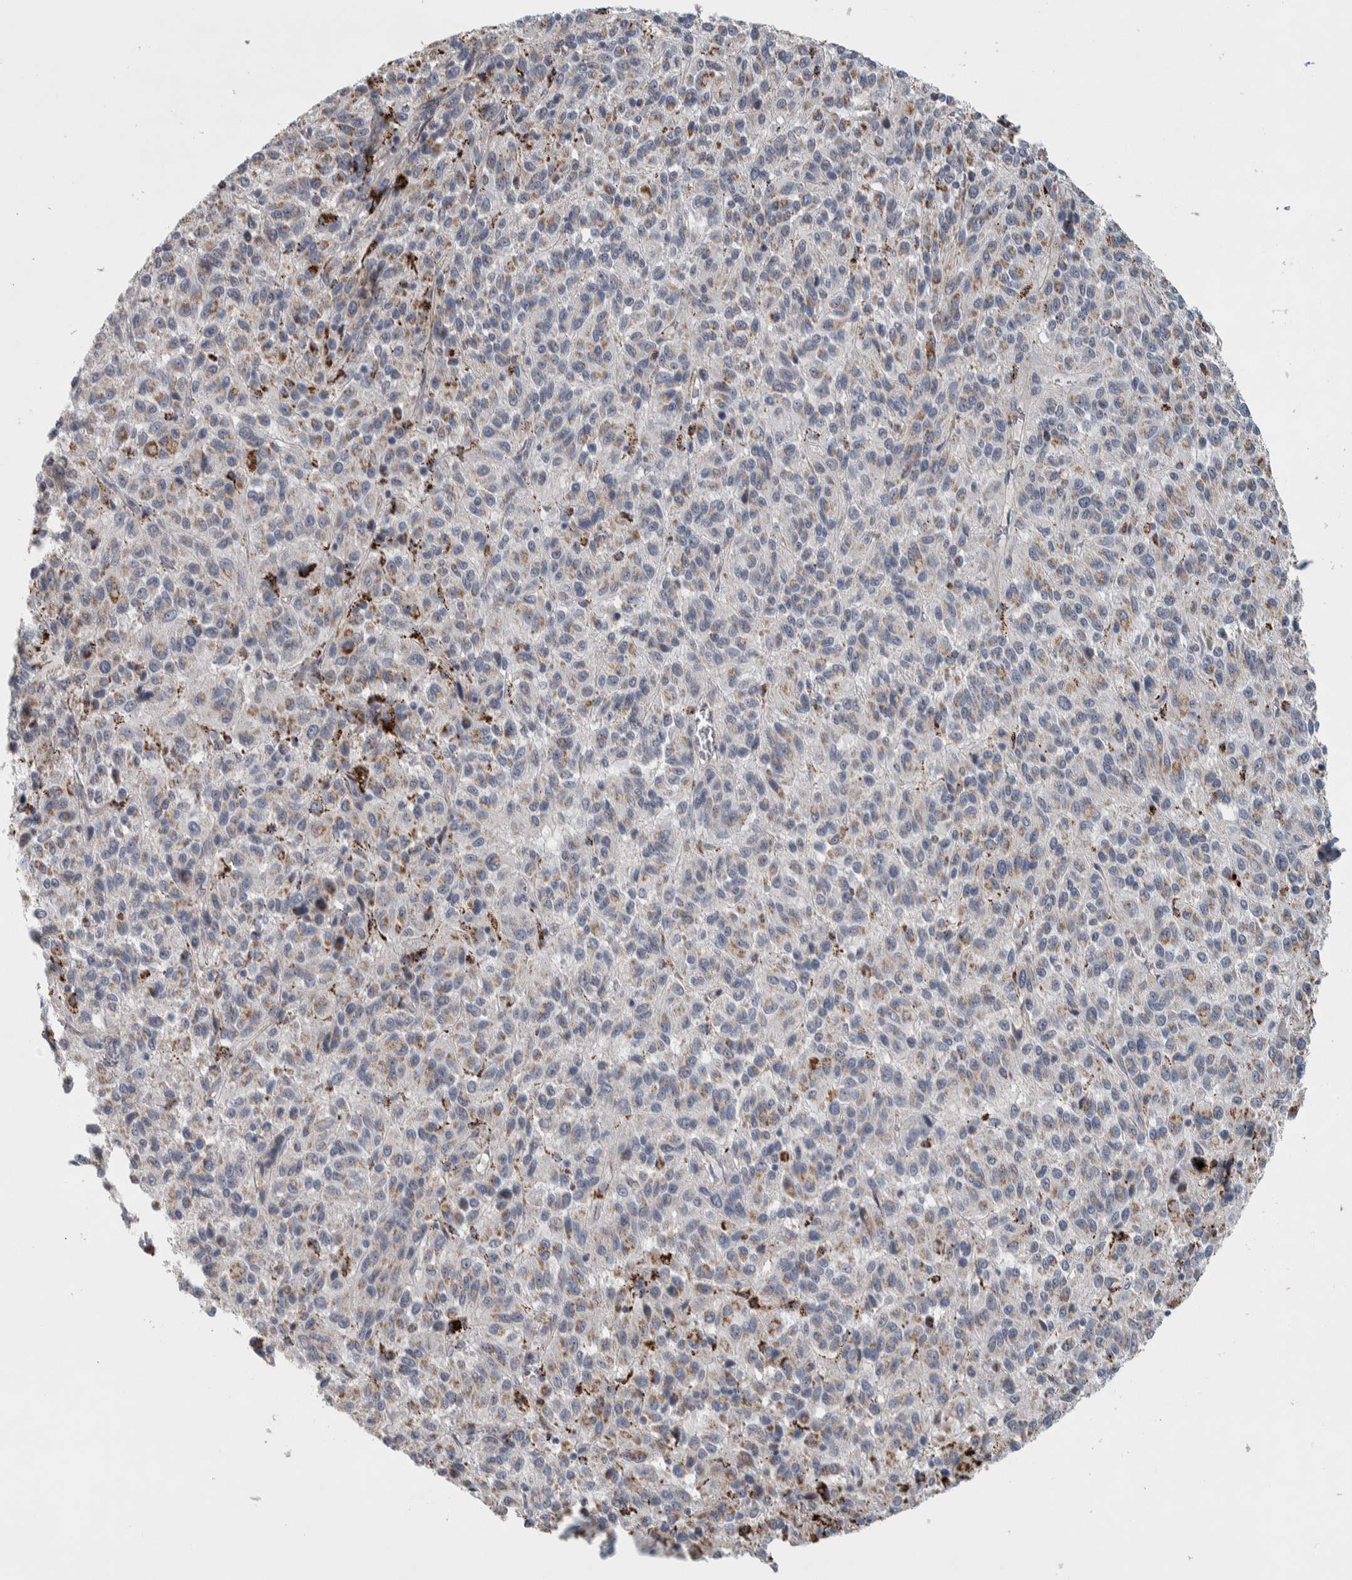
{"staining": {"intensity": "weak", "quantity": "25%-75%", "location": "cytoplasmic/membranous"}, "tissue": "melanoma", "cell_type": "Tumor cells", "image_type": "cancer", "snomed": [{"axis": "morphology", "description": "Malignant melanoma, Metastatic site"}, {"axis": "topography", "description": "Lung"}], "caption": "DAB (3,3'-diaminobenzidine) immunohistochemical staining of malignant melanoma (metastatic site) exhibits weak cytoplasmic/membranous protein positivity in approximately 25%-75% of tumor cells.", "gene": "FAM78A", "patient": {"sex": "male", "age": 64}}